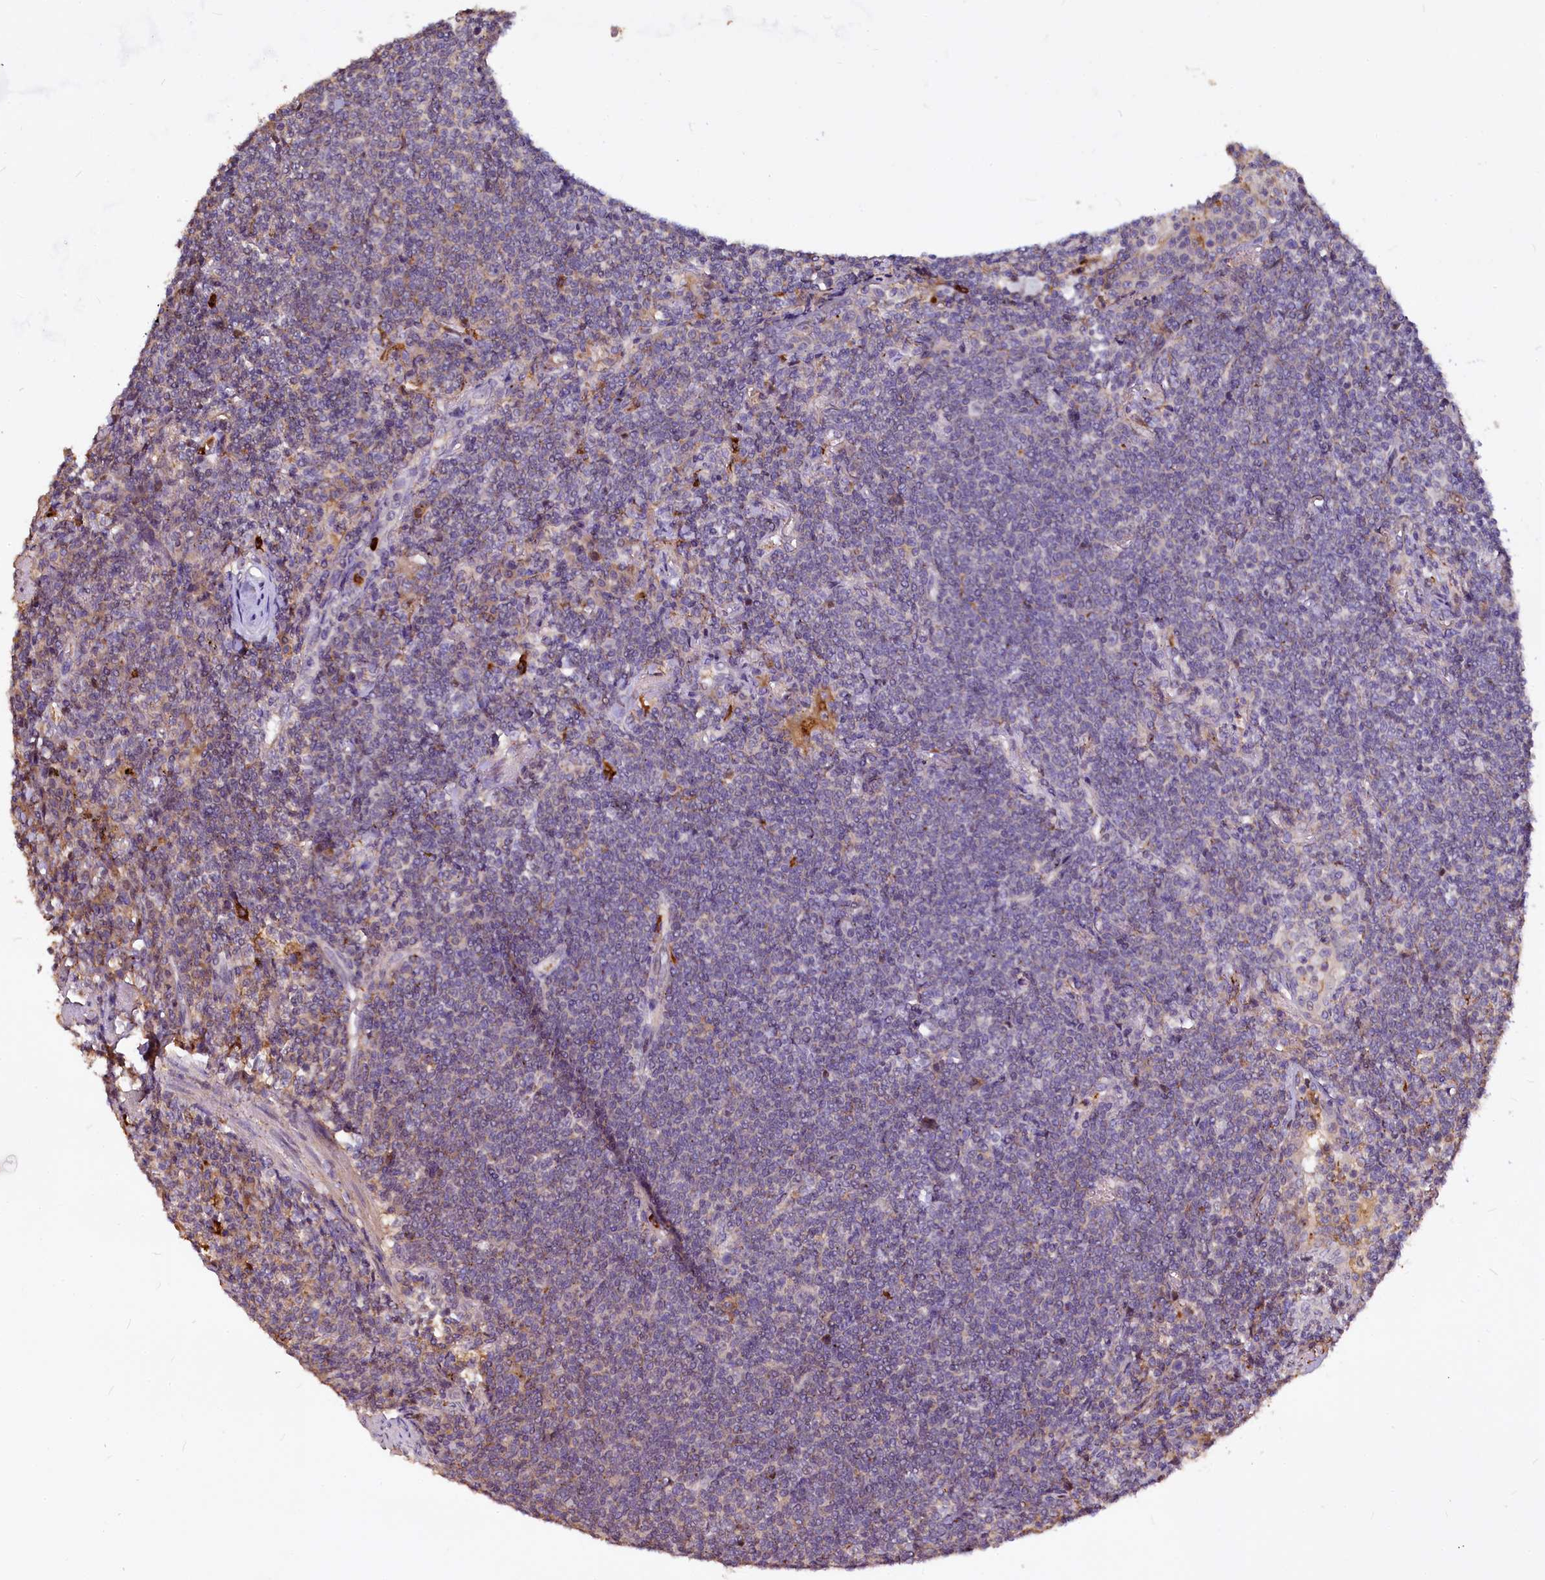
{"staining": {"intensity": "moderate", "quantity": "<25%", "location": "cytoplasmic/membranous"}, "tissue": "lymphoma", "cell_type": "Tumor cells", "image_type": "cancer", "snomed": [{"axis": "morphology", "description": "Malignant lymphoma, non-Hodgkin's type, Low grade"}, {"axis": "topography", "description": "Lung"}], "caption": "There is low levels of moderate cytoplasmic/membranous staining in tumor cells of low-grade malignant lymphoma, non-Hodgkin's type, as demonstrated by immunohistochemical staining (brown color).", "gene": "ATG101", "patient": {"sex": "female", "age": 71}}